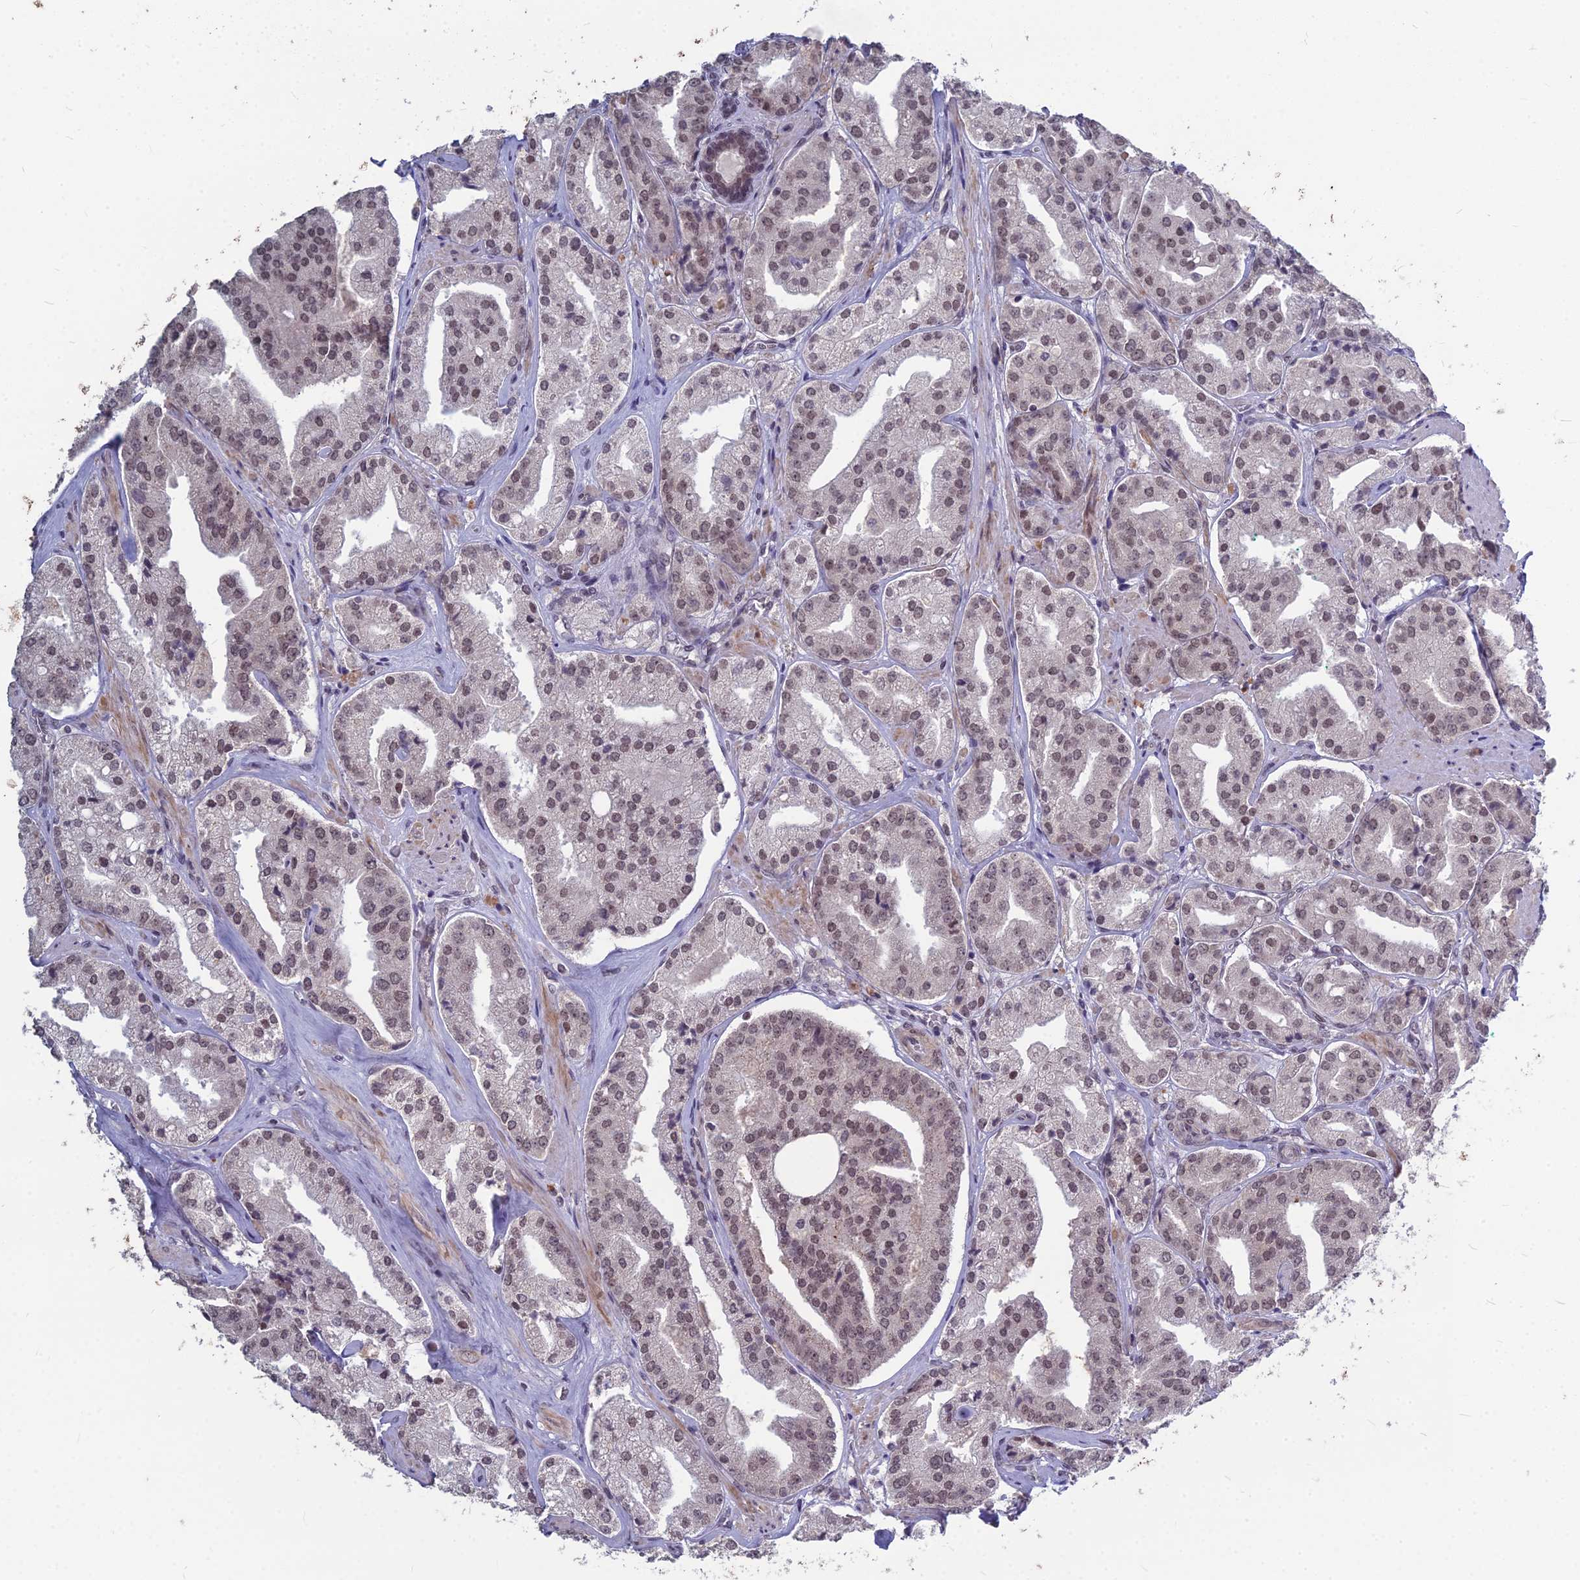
{"staining": {"intensity": "weak", "quantity": "25%-75%", "location": "nuclear"}, "tissue": "prostate cancer", "cell_type": "Tumor cells", "image_type": "cancer", "snomed": [{"axis": "morphology", "description": "Adenocarcinoma, High grade"}, {"axis": "topography", "description": "Prostate"}], "caption": "The micrograph reveals a brown stain indicating the presence of a protein in the nuclear of tumor cells in prostate cancer. Immunohistochemistry (ihc) stains the protein in brown and the nuclei are stained blue.", "gene": "KAT7", "patient": {"sex": "male", "age": 63}}